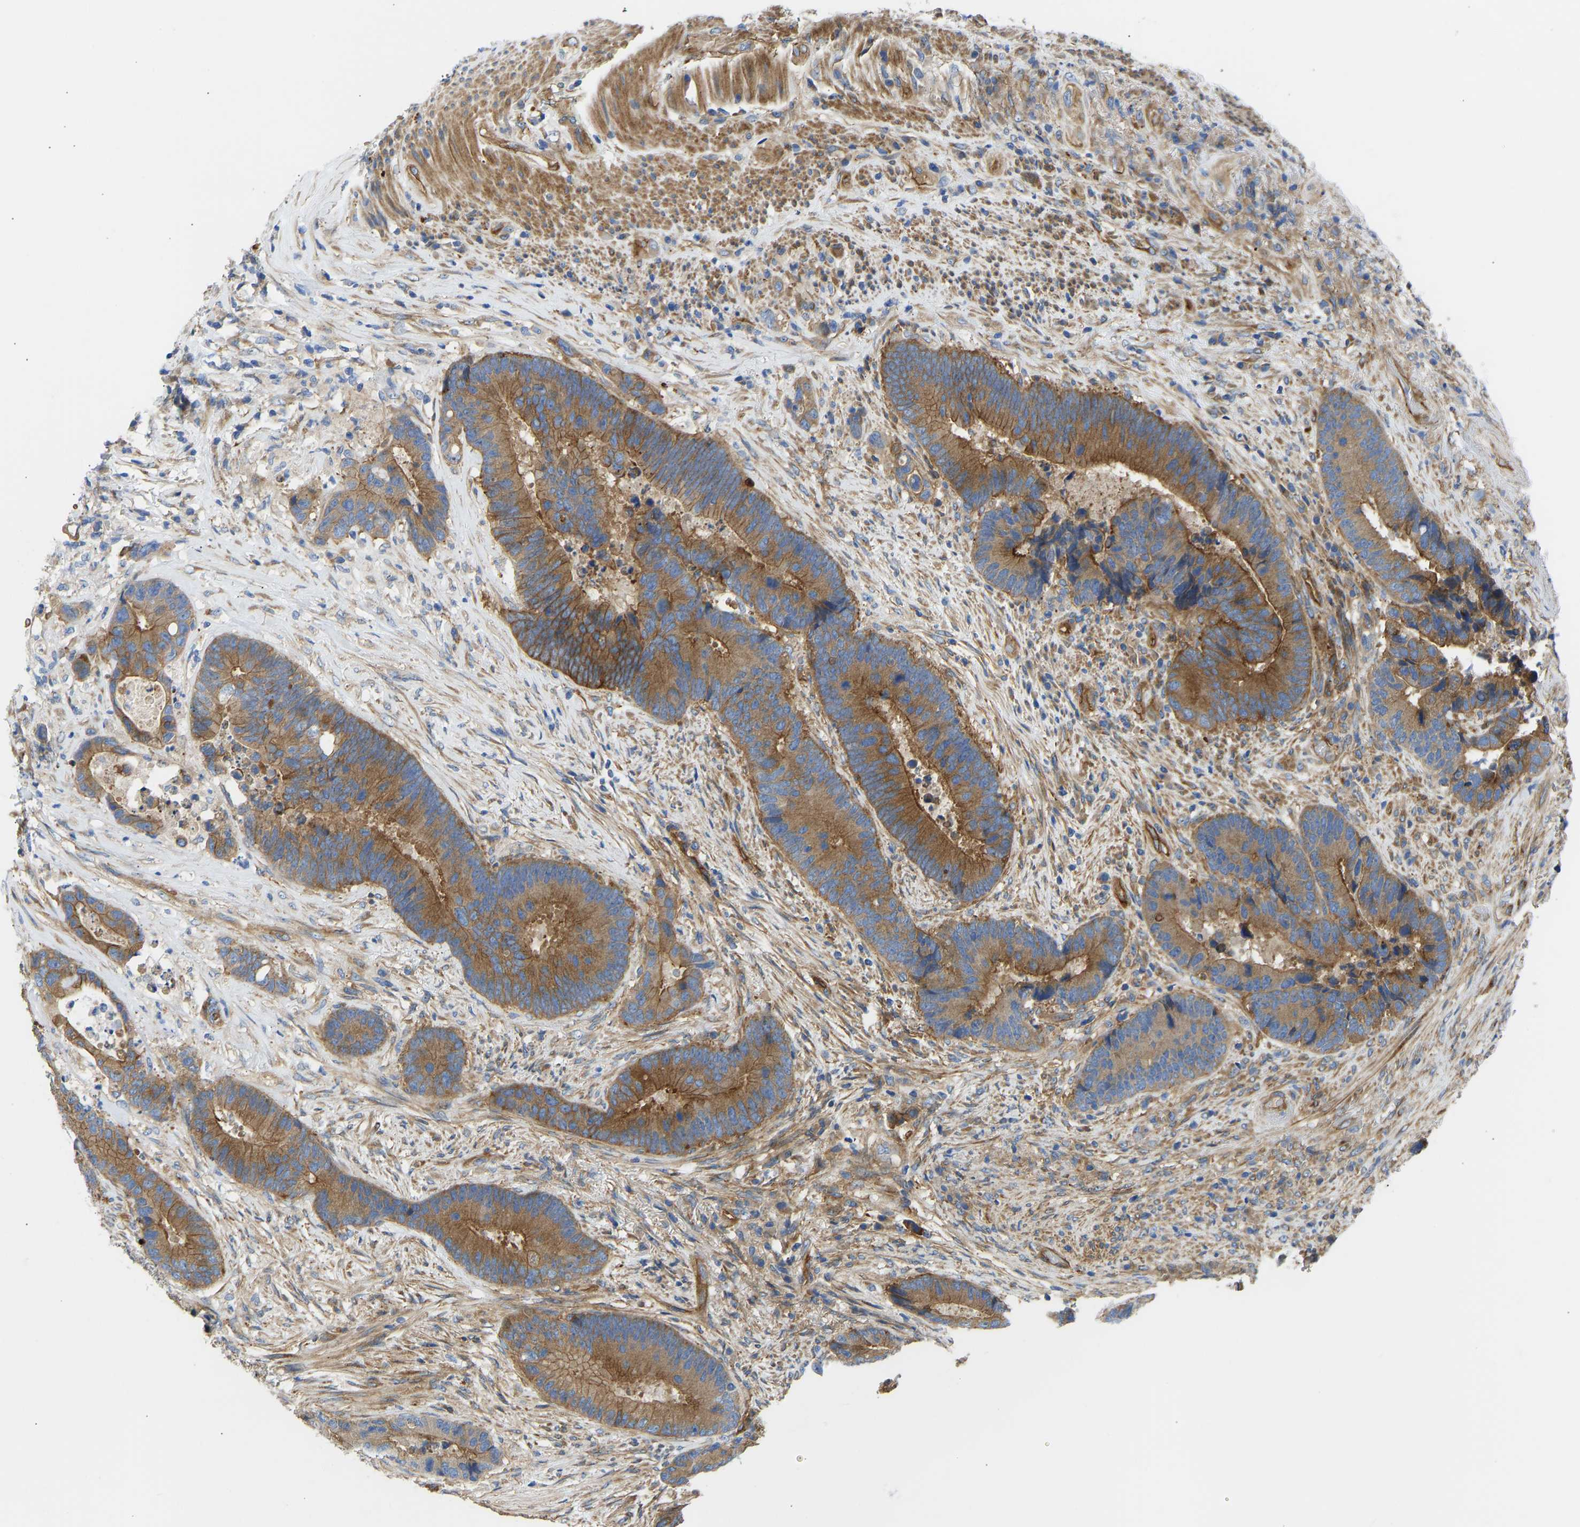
{"staining": {"intensity": "strong", "quantity": ">75%", "location": "cytoplasmic/membranous"}, "tissue": "colorectal cancer", "cell_type": "Tumor cells", "image_type": "cancer", "snomed": [{"axis": "morphology", "description": "Adenocarcinoma, NOS"}, {"axis": "topography", "description": "Rectum"}], "caption": "Tumor cells exhibit high levels of strong cytoplasmic/membranous expression in approximately >75% of cells in adenocarcinoma (colorectal). Immunohistochemistry (ihc) stains the protein in brown and the nuclei are stained blue.", "gene": "MYO1C", "patient": {"sex": "female", "age": 89}}